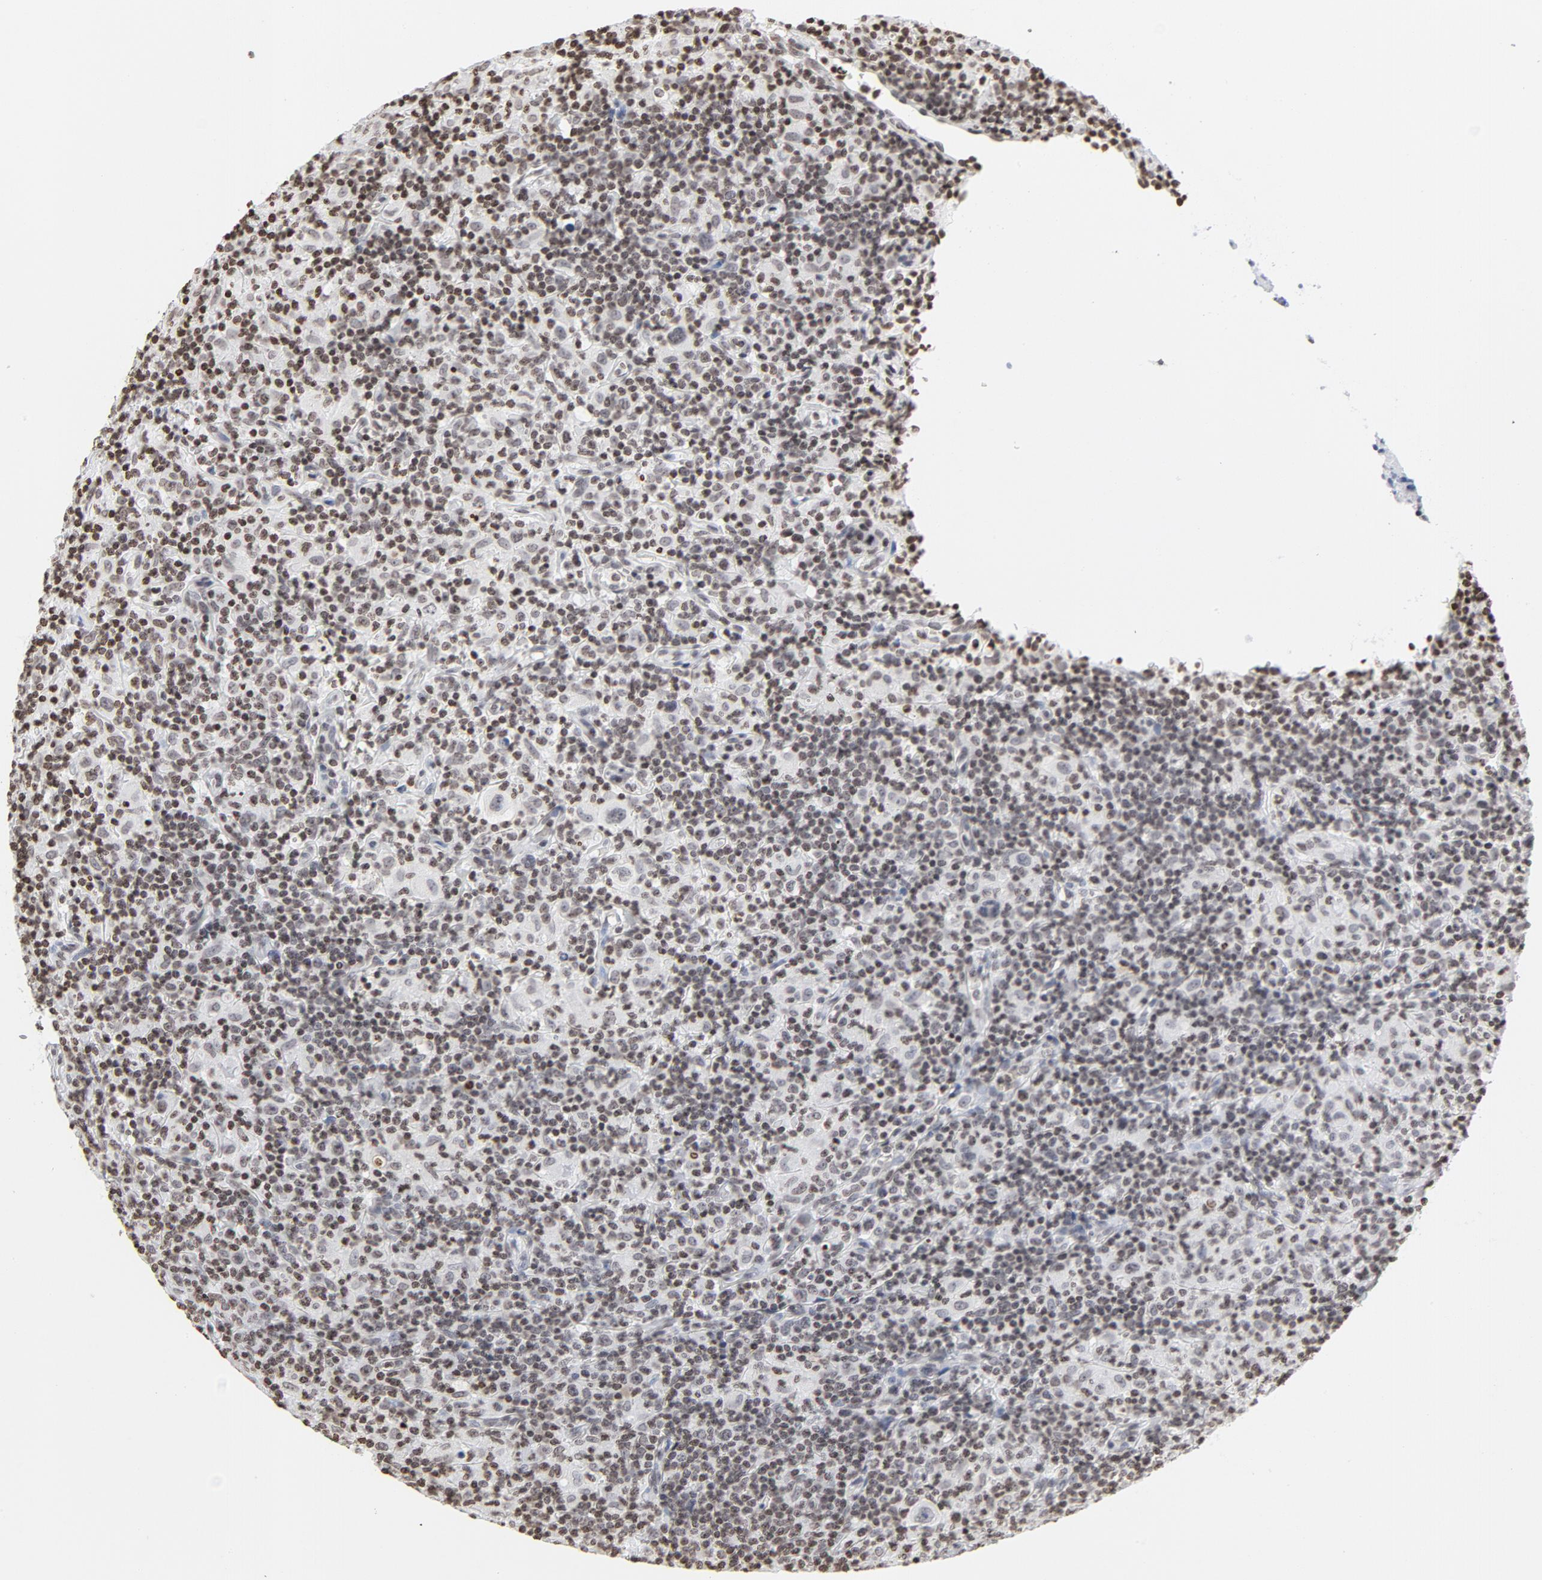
{"staining": {"intensity": "weak", "quantity": ">75%", "location": "nuclear"}, "tissue": "lymphoma", "cell_type": "Tumor cells", "image_type": "cancer", "snomed": [{"axis": "morphology", "description": "Hodgkin's disease, NOS"}, {"axis": "topography", "description": "Lymph node"}], "caption": "There is low levels of weak nuclear positivity in tumor cells of Hodgkin's disease, as demonstrated by immunohistochemical staining (brown color).", "gene": "H2AC12", "patient": {"sex": "male", "age": 65}}